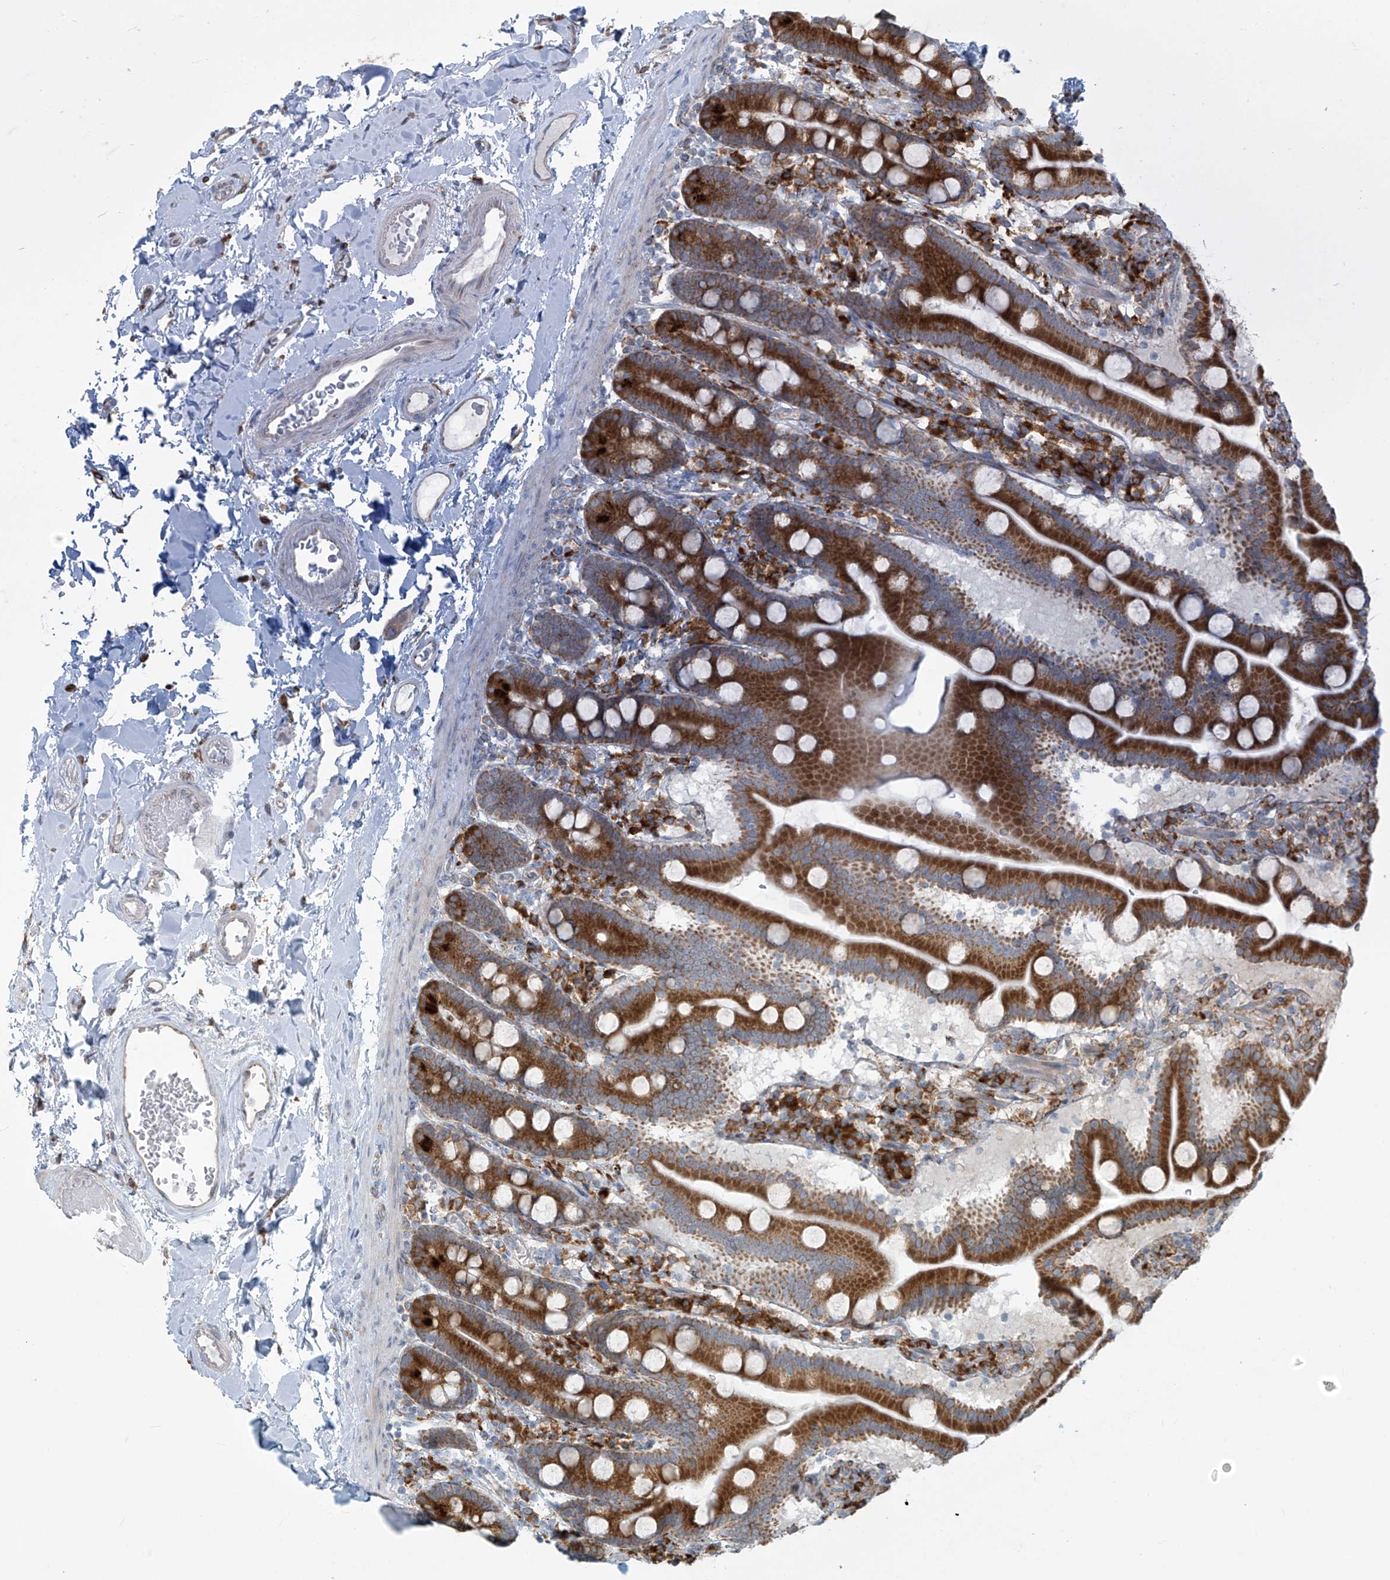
{"staining": {"intensity": "strong", "quantity": ">75%", "location": "cytoplasmic/membranous"}, "tissue": "duodenum", "cell_type": "Glandular cells", "image_type": "normal", "snomed": [{"axis": "morphology", "description": "Normal tissue, NOS"}, {"axis": "topography", "description": "Duodenum"}], "caption": "This photomicrograph reveals immunohistochemistry staining of benign duodenum, with high strong cytoplasmic/membranous expression in approximately >75% of glandular cells.", "gene": "KATNIP", "patient": {"sex": "male", "age": 55}}